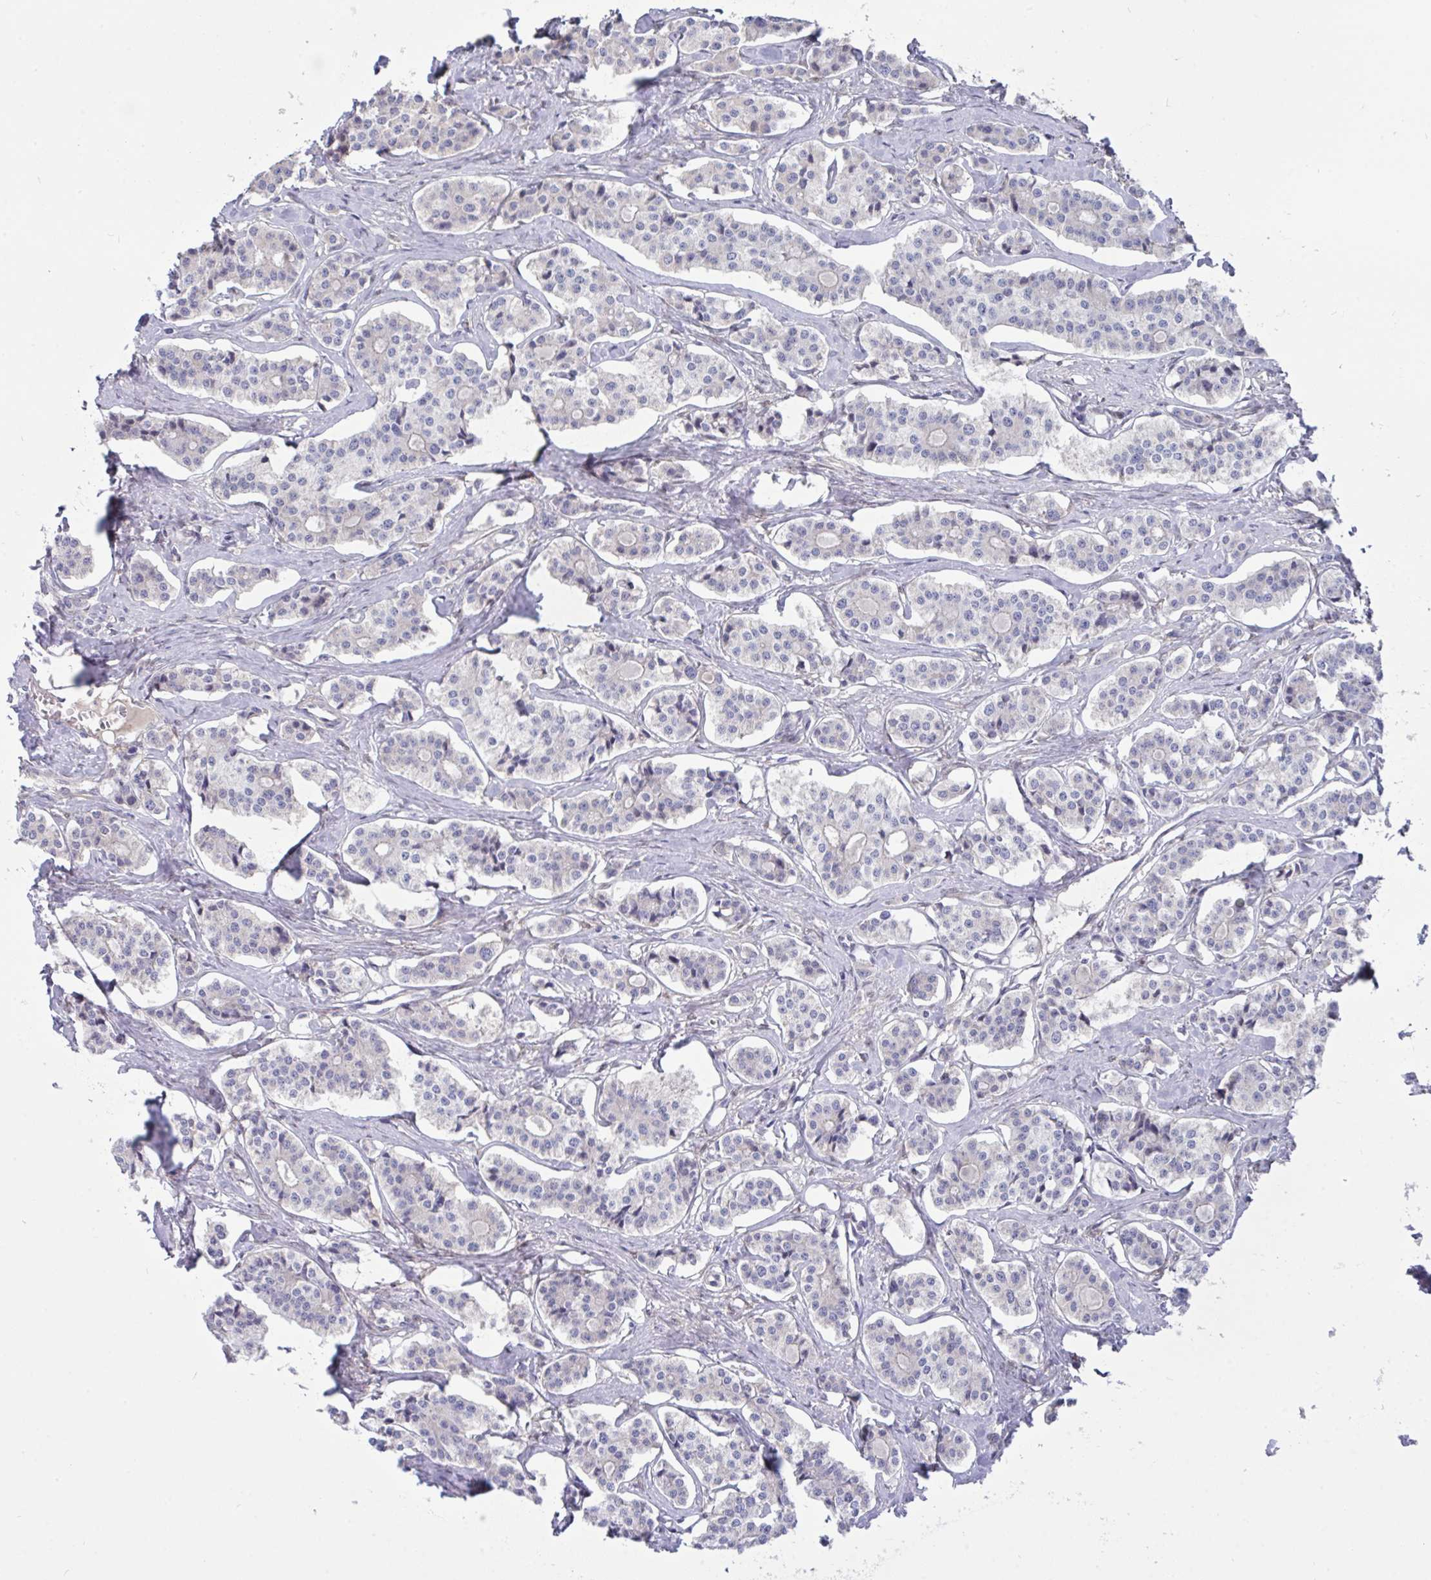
{"staining": {"intensity": "negative", "quantity": "none", "location": "none"}, "tissue": "carcinoid", "cell_type": "Tumor cells", "image_type": "cancer", "snomed": [{"axis": "morphology", "description": "Carcinoid, malignant, NOS"}, {"axis": "topography", "description": "Small intestine"}], "caption": "Human carcinoid stained for a protein using immunohistochemistry displays no expression in tumor cells.", "gene": "L3HYPDH", "patient": {"sex": "male", "age": 63}}